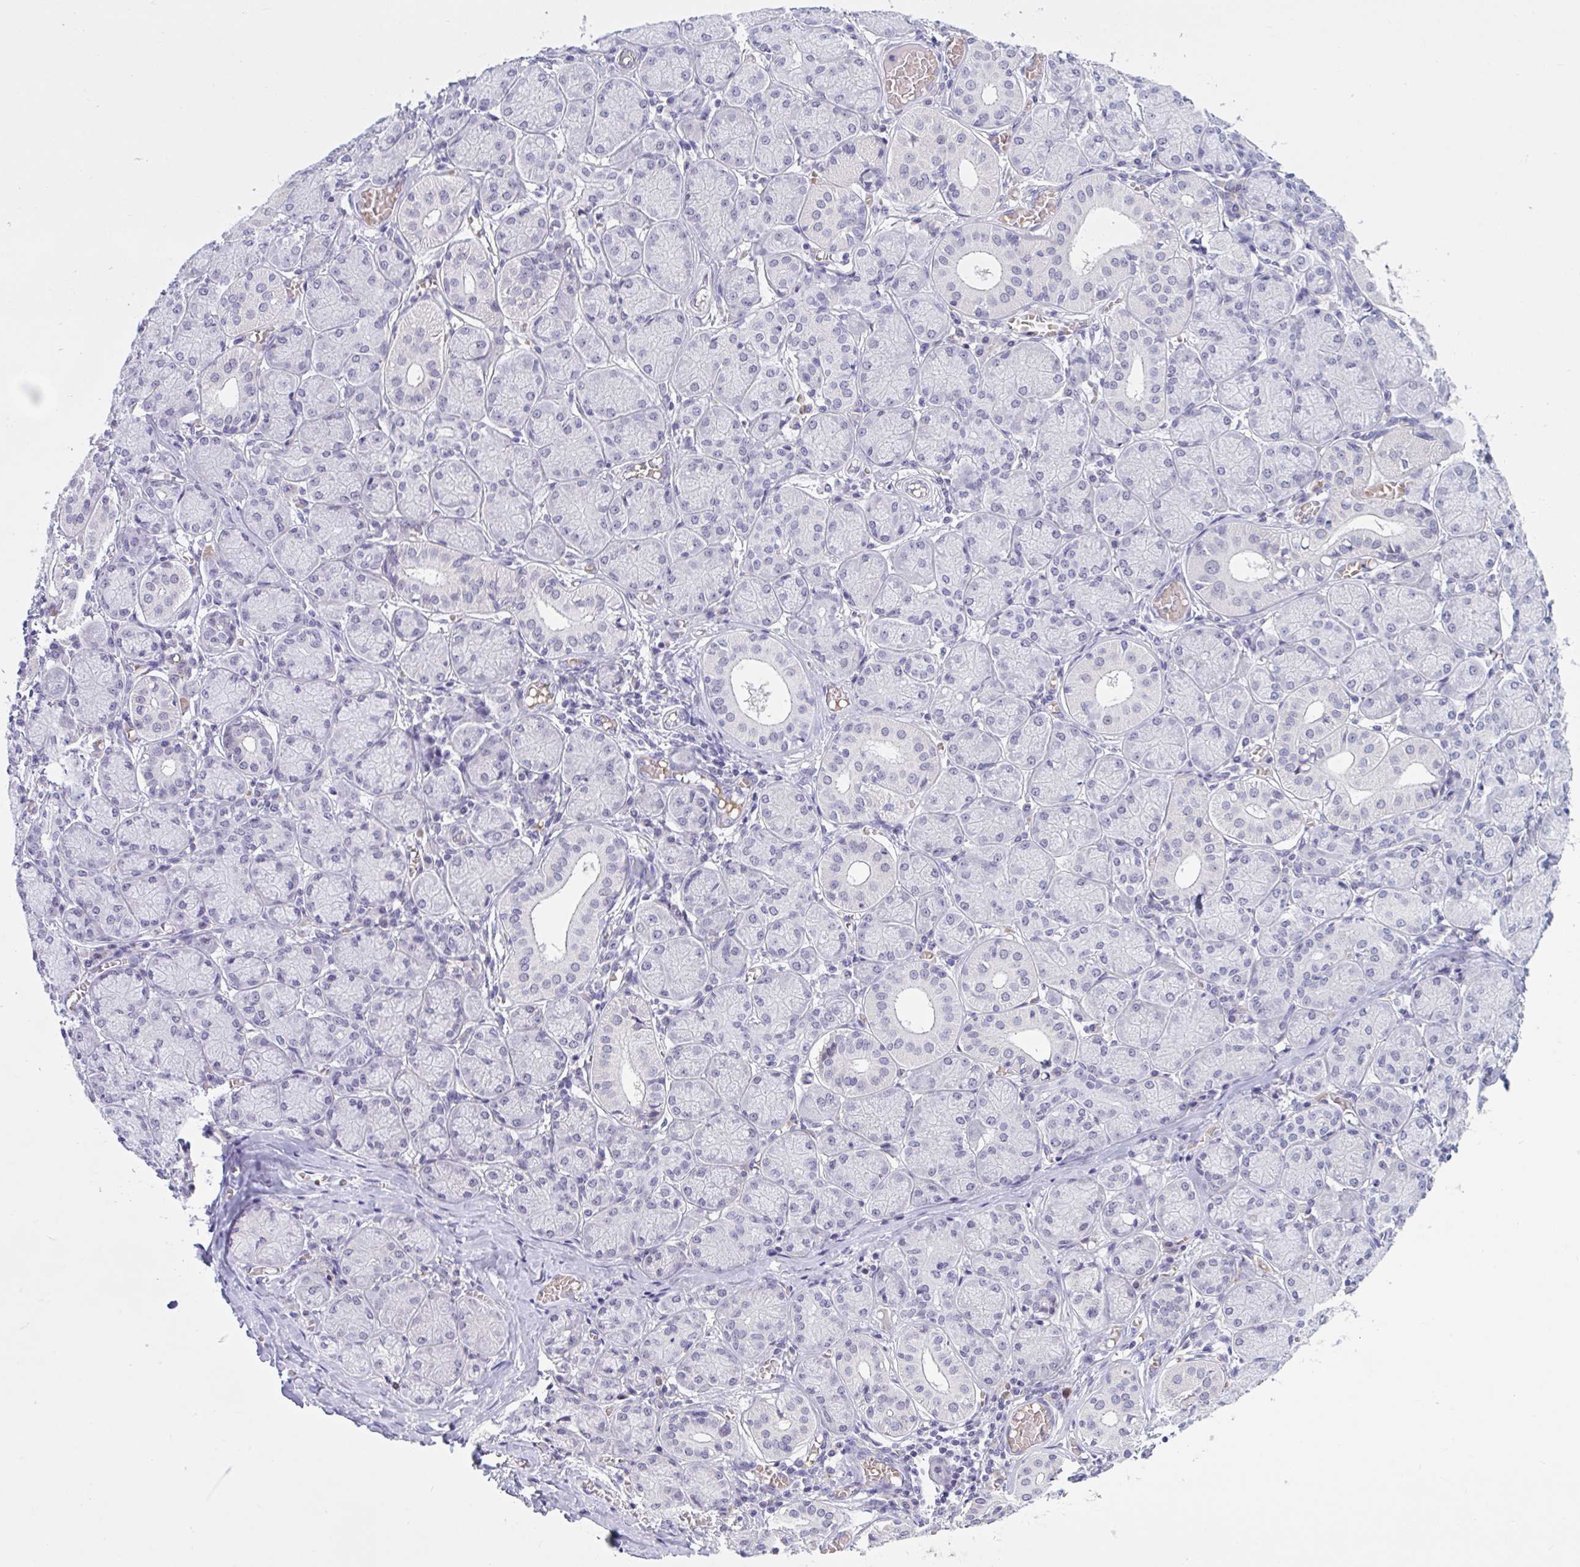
{"staining": {"intensity": "negative", "quantity": "none", "location": "none"}, "tissue": "salivary gland", "cell_type": "Glandular cells", "image_type": "normal", "snomed": [{"axis": "morphology", "description": "Normal tissue, NOS"}, {"axis": "topography", "description": "Salivary gland"}], "caption": "This is an immunohistochemistry (IHC) histopathology image of normal salivary gland. There is no positivity in glandular cells.", "gene": "CNGB3", "patient": {"sex": "female", "age": 24}}